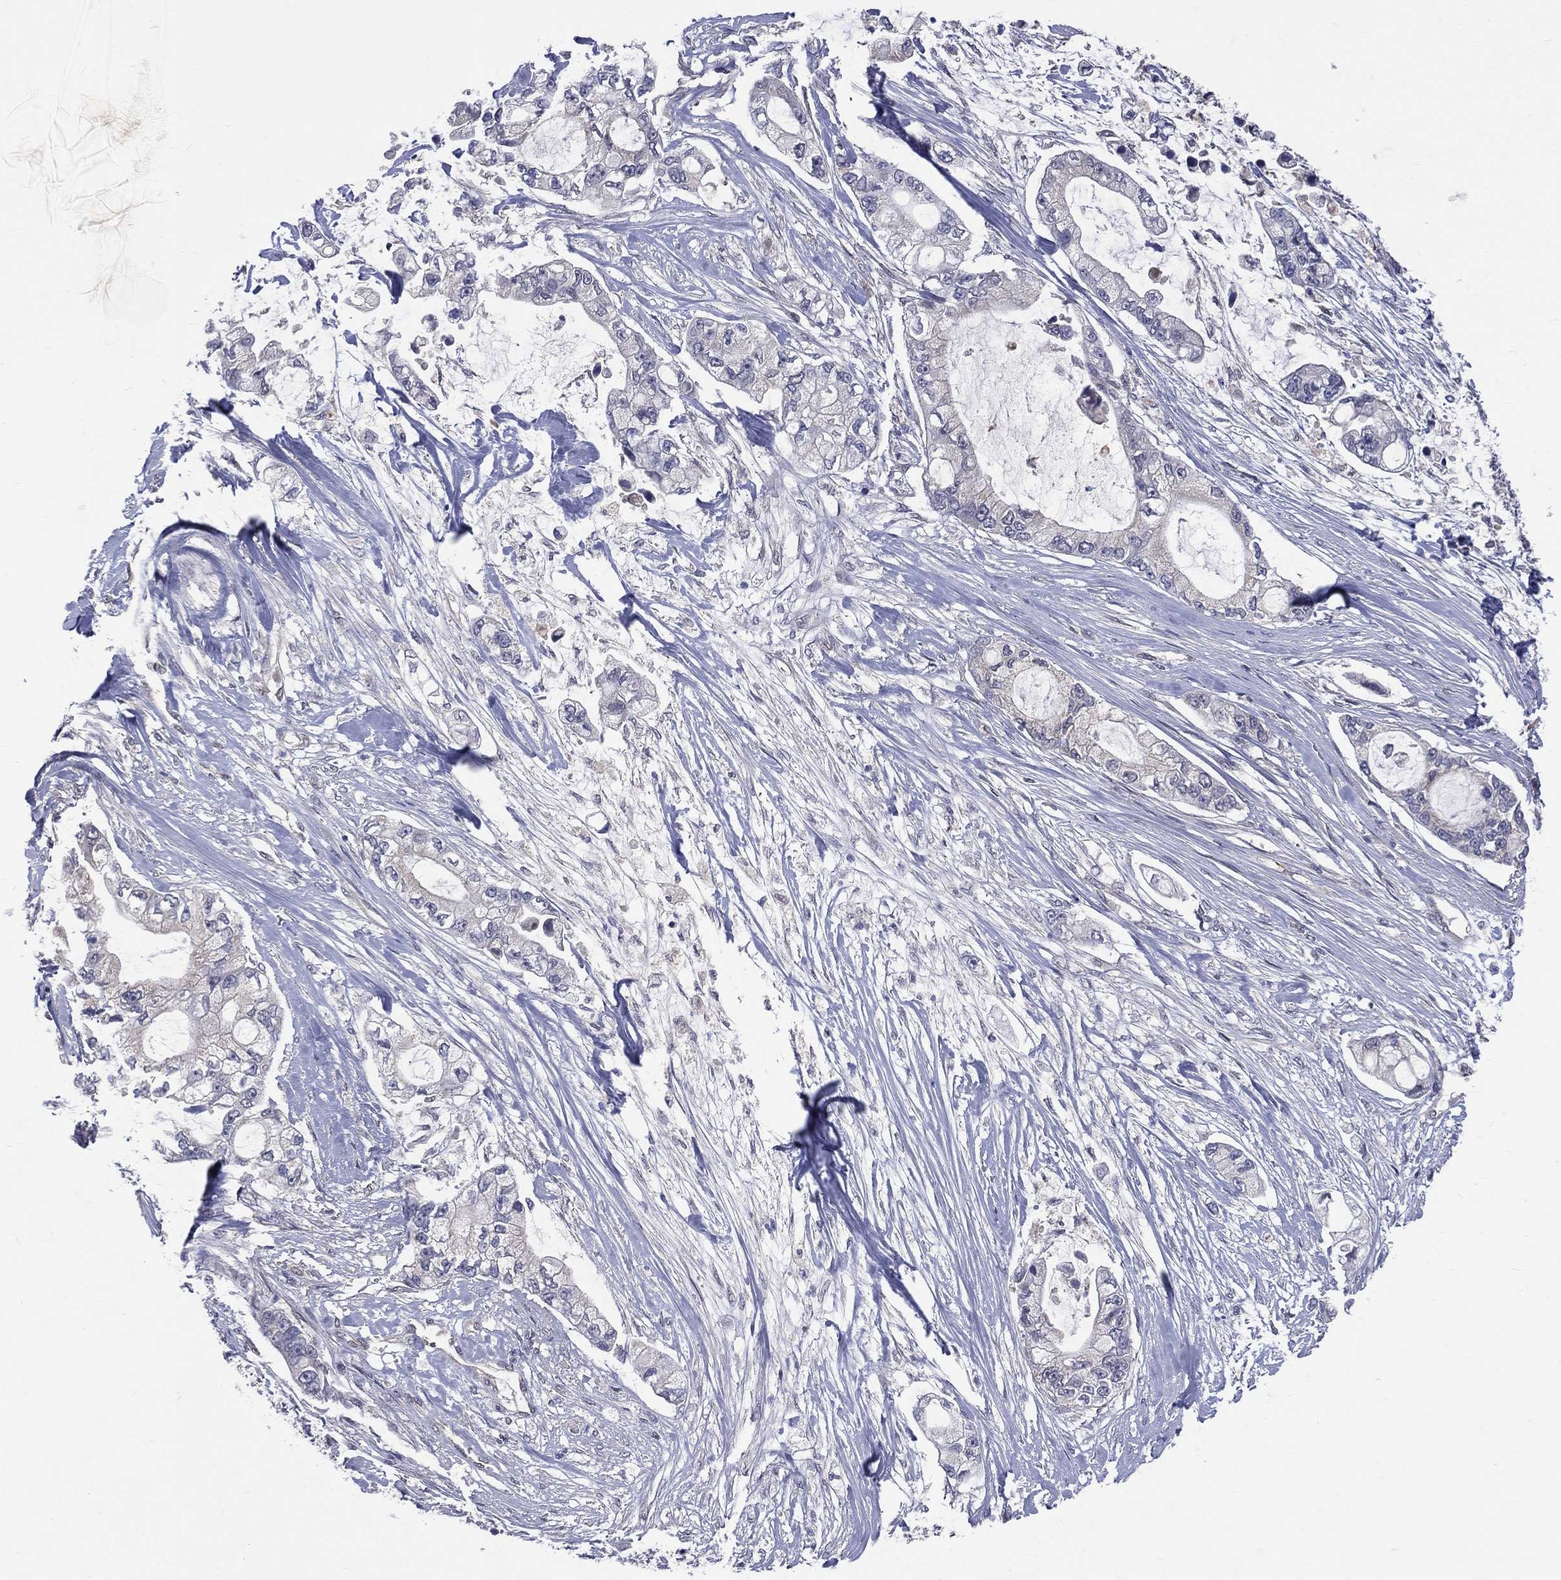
{"staining": {"intensity": "negative", "quantity": "none", "location": "none"}, "tissue": "pancreatic cancer", "cell_type": "Tumor cells", "image_type": "cancer", "snomed": [{"axis": "morphology", "description": "Adenocarcinoma, NOS"}, {"axis": "topography", "description": "Pancreas"}], "caption": "Tumor cells are negative for brown protein staining in adenocarcinoma (pancreatic).", "gene": "DLG4", "patient": {"sex": "female", "age": 69}}